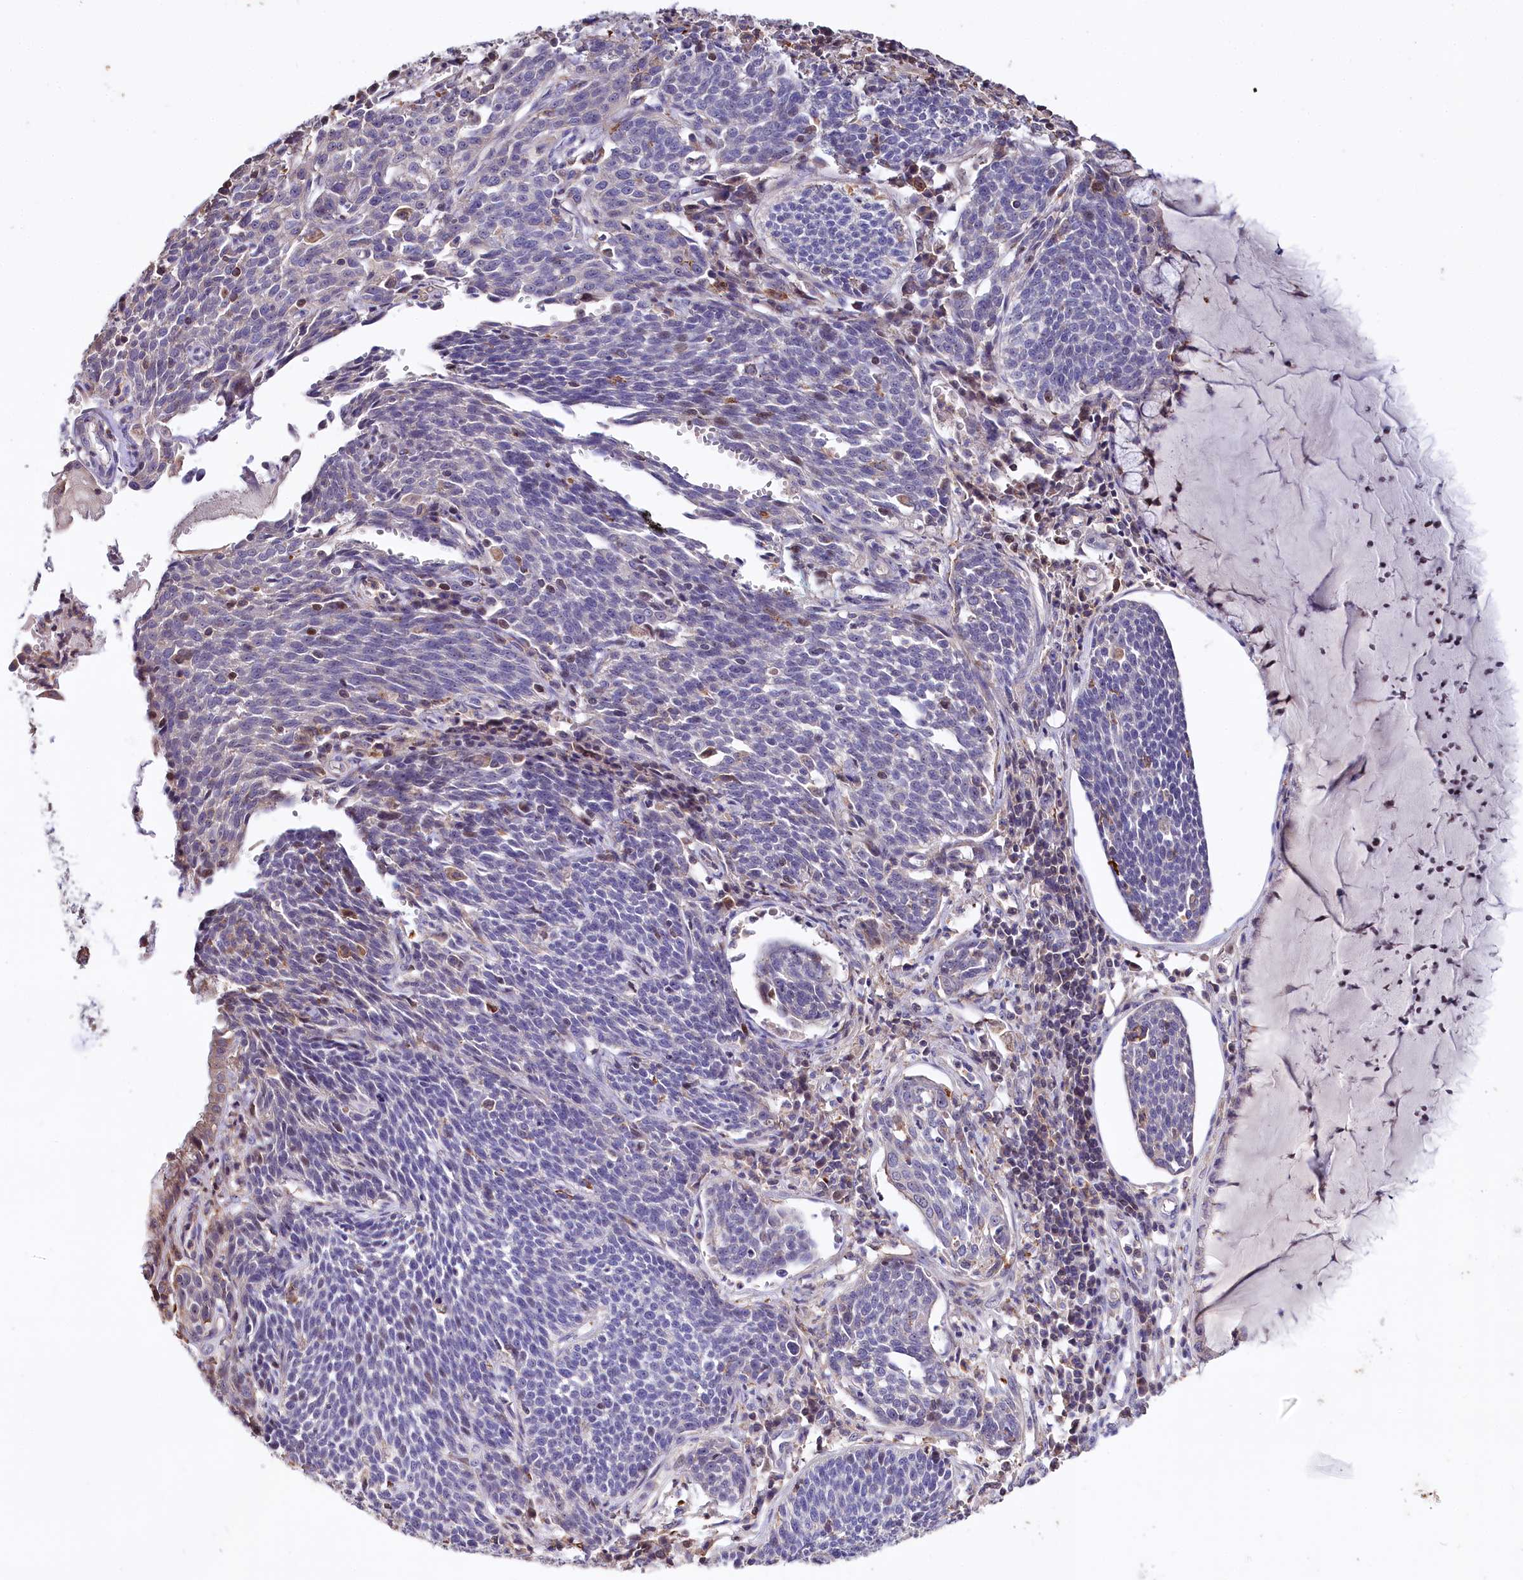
{"staining": {"intensity": "negative", "quantity": "none", "location": "none"}, "tissue": "cervical cancer", "cell_type": "Tumor cells", "image_type": "cancer", "snomed": [{"axis": "morphology", "description": "Squamous cell carcinoma, NOS"}, {"axis": "topography", "description": "Cervix"}], "caption": "Tumor cells show no significant positivity in cervical squamous cell carcinoma. (Stains: DAB (3,3'-diaminobenzidine) immunohistochemistry (IHC) with hematoxylin counter stain, Microscopy: brightfield microscopy at high magnification).", "gene": "RPUSD3", "patient": {"sex": "female", "age": 34}}